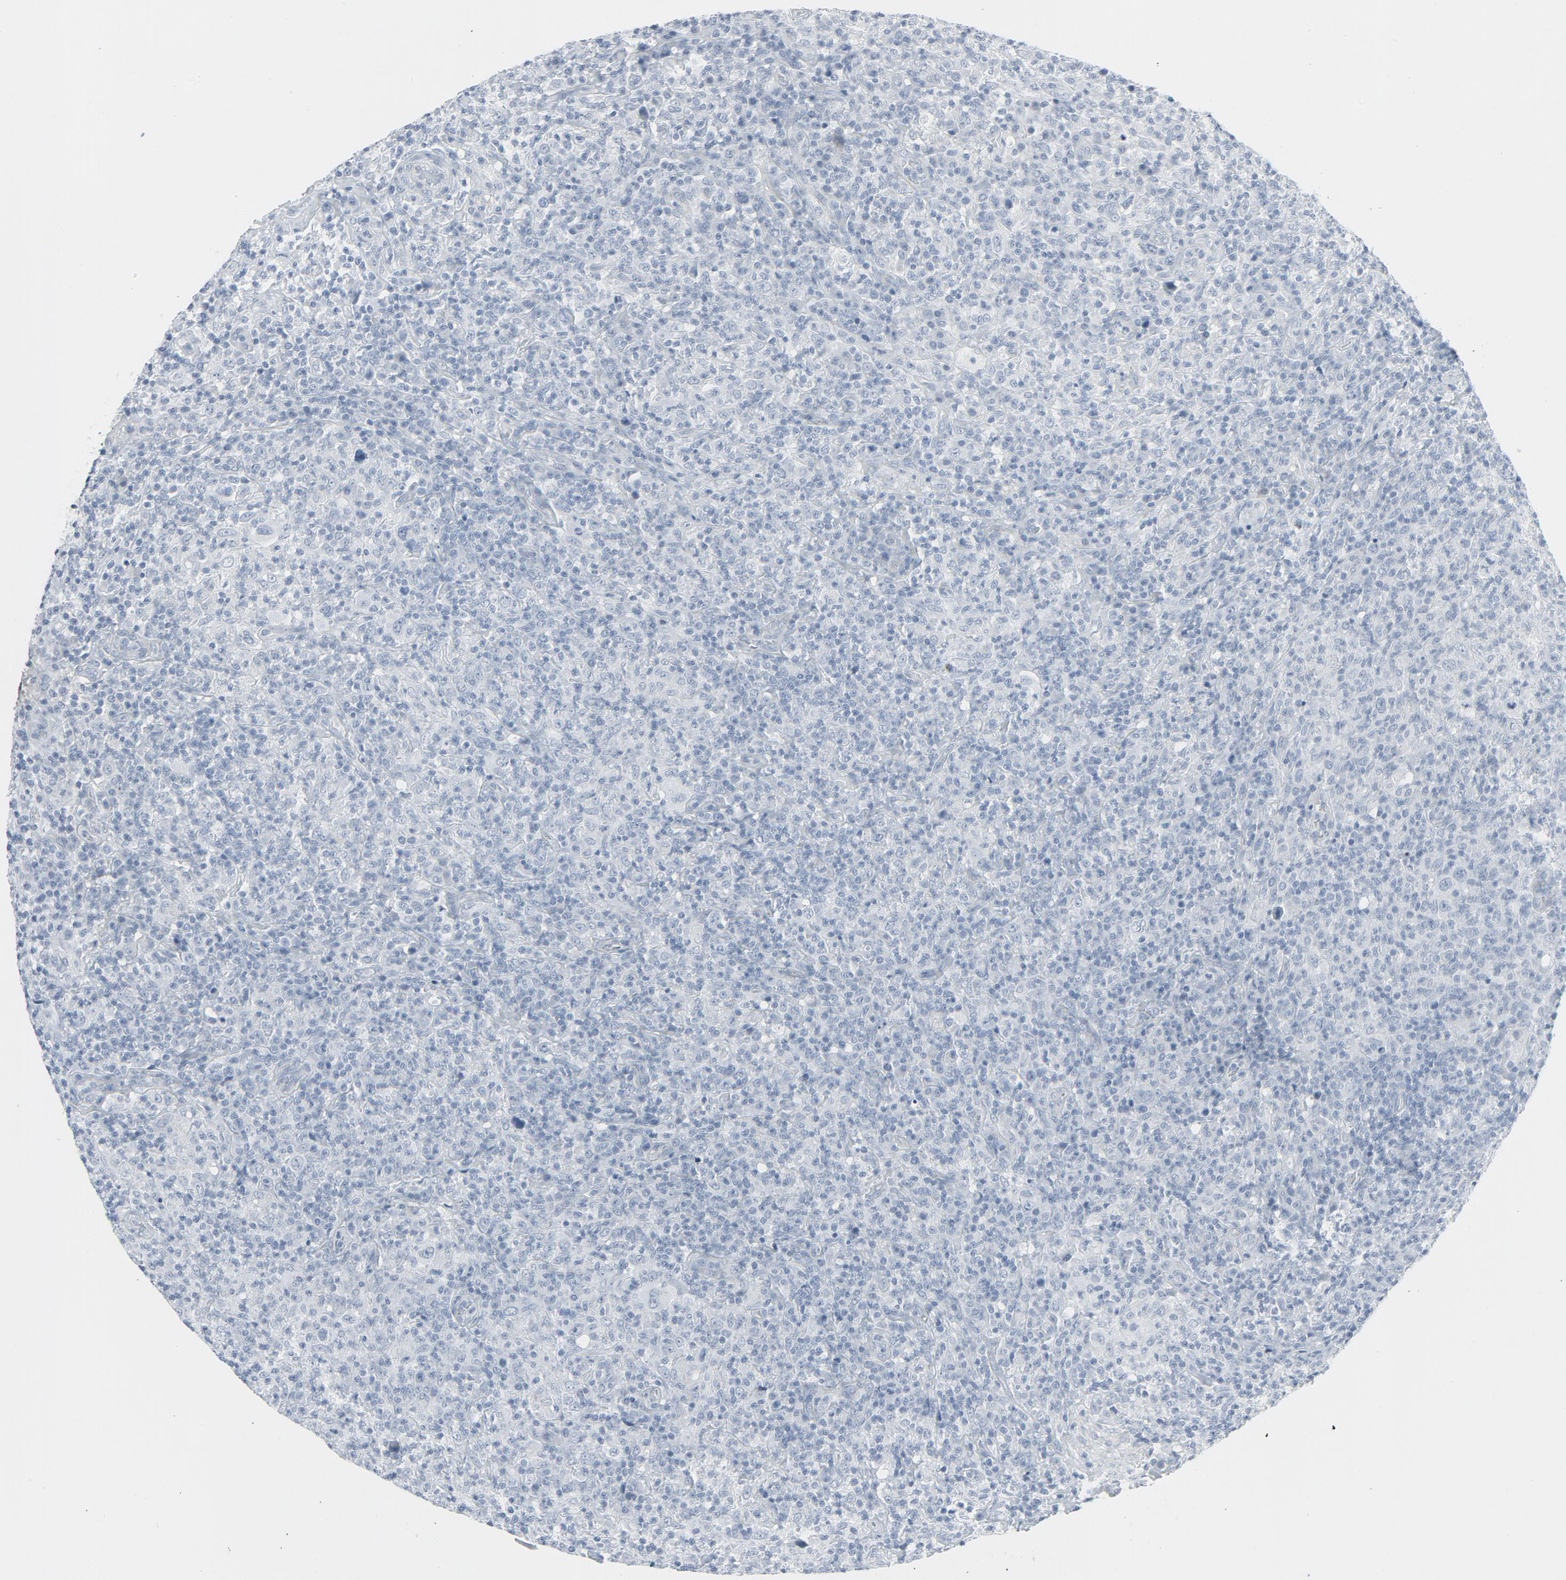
{"staining": {"intensity": "negative", "quantity": "none", "location": "none"}, "tissue": "lymphoma", "cell_type": "Tumor cells", "image_type": "cancer", "snomed": [{"axis": "morphology", "description": "Hodgkin's disease, NOS"}, {"axis": "topography", "description": "Lymph node"}], "caption": "Tumor cells are negative for protein expression in human lymphoma.", "gene": "FGFR3", "patient": {"sex": "male", "age": 65}}